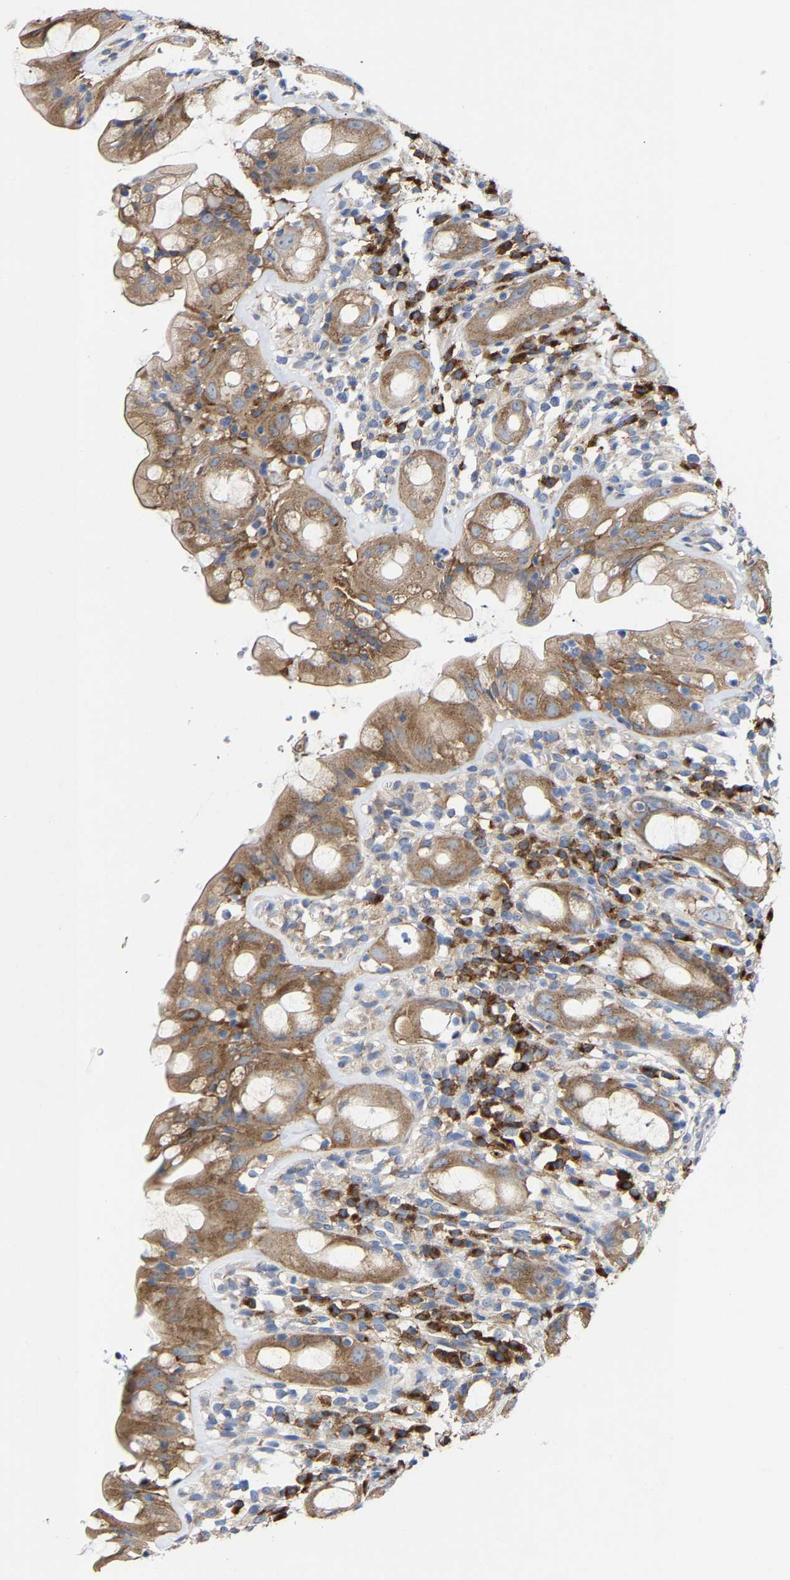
{"staining": {"intensity": "moderate", "quantity": ">75%", "location": "cytoplasmic/membranous"}, "tissue": "rectum", "cell_type": "Glandular cells", "image_type": "normal", "snomed": [{"axis": "morphology", "description": "Normal tissue, NOS"}, {"axis": "topography", "description": "Rectum"}], "caption": "High-magnification brightfield microscopy of normal rectum stained with DAB (3,3'-diaminobenzidine) (brown) and counterstained with hematoxylin (blue). glandular cells exhibit moderate cytoplasmic/membranous staining is appreciated in approximately>75% of cells. (Stains: DAB (3,3'-diaminobenzidine) in brown, nuclei in blue, Microscopy: brightfield microscopy at high magnification).", "gene": "PPP1R15A", "patient": {"sex": "male", "age": 44}}